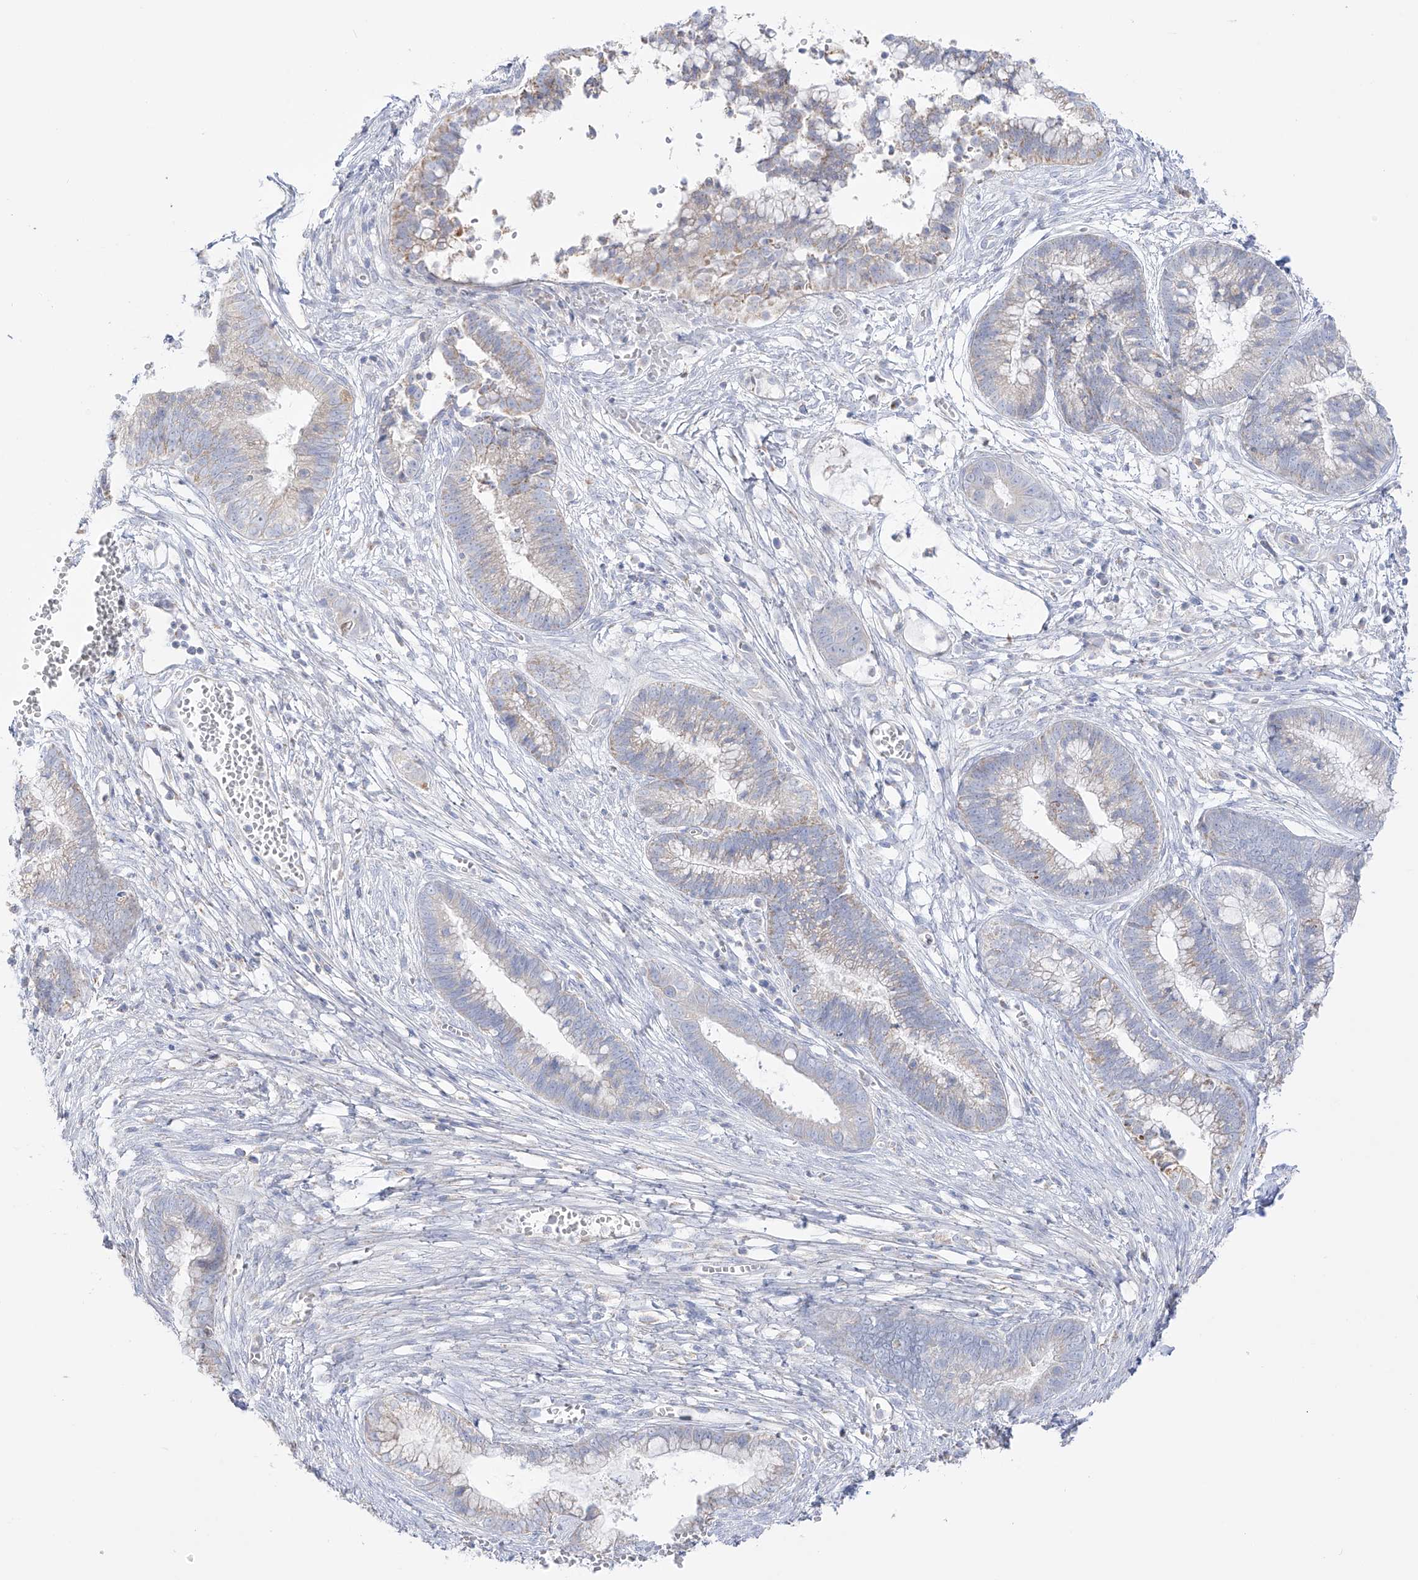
{"staining": {"intensity": "weak", "quantity": "<25%", "location": "cytoplasmic/membranous"}, "tissue": "cervical cancer", "cell_type": "Tumor cells", "image_type": "cancer", "snomed": [{"axis": "morphology", "description": "Adenocarcinoma, NOS"}, {"axis": "topography", "description": "Cervix"}], "caption": "DAB (3,3'-diaminobenzidine) immunohistochemical staining of cervical adenocarcinoma shows no significant expression in tumor cells.", "gene": "RCHY1", "patient": {"sex": "female", "age": 44}}